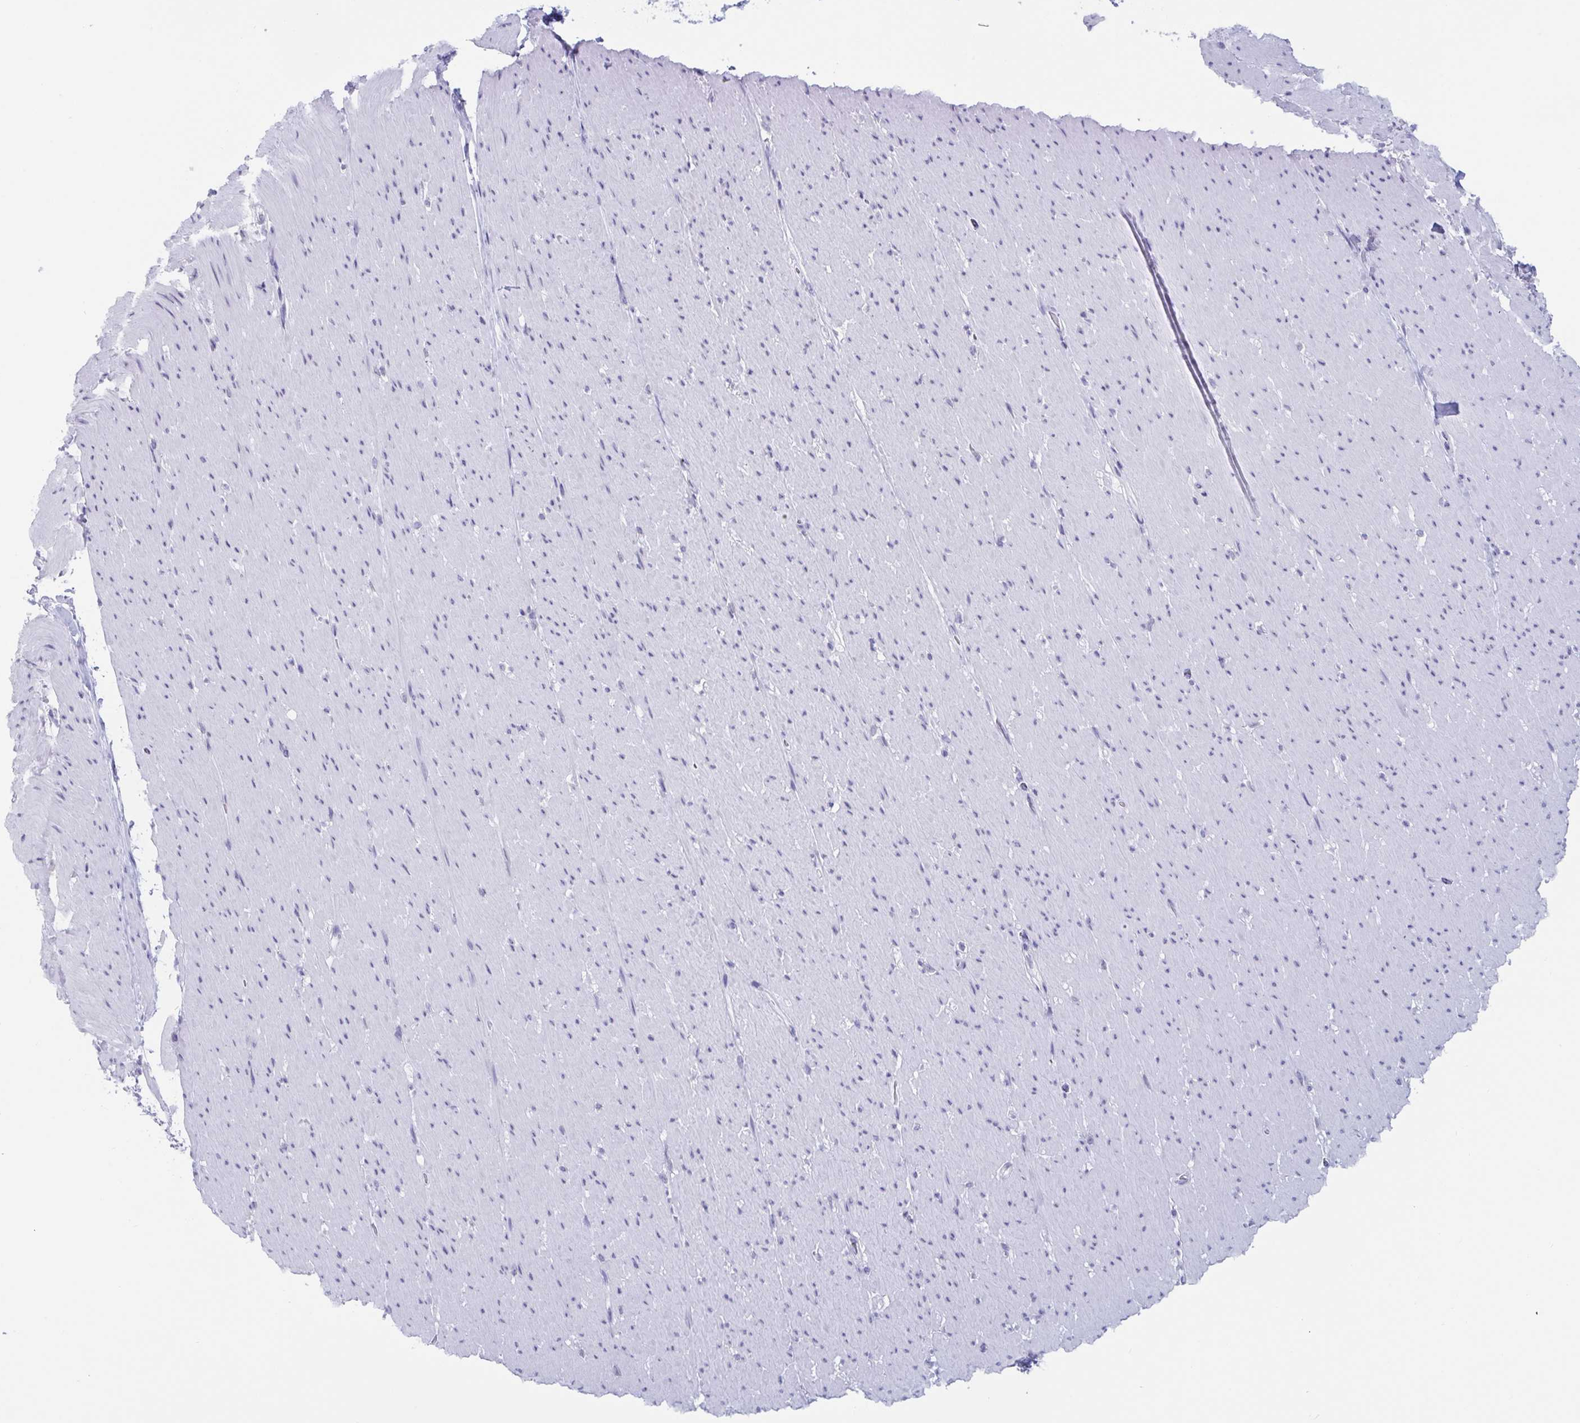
{"staining": {"intensity": "negative", "quantity": "none", "location": "none"}, "tissue": "smooth muscle", "cell_type": "Smooth muscle cells", "image_type": "normal", "snomed": [{"axis": "morphology", "description": "Normal tissue, NOS"}, {"axis": "topography", "description": "Smooth muscle"}, {"axis": "topography", "description": "Rectum"}], "caption": "The histopathology image shows no significant expression in smooth muscle cells of smooth muscle. (DAB immunohistochemistry (IHC), high magnification).", "gene": "CDX4", "patient": {"sex": "male", "age": 53}}